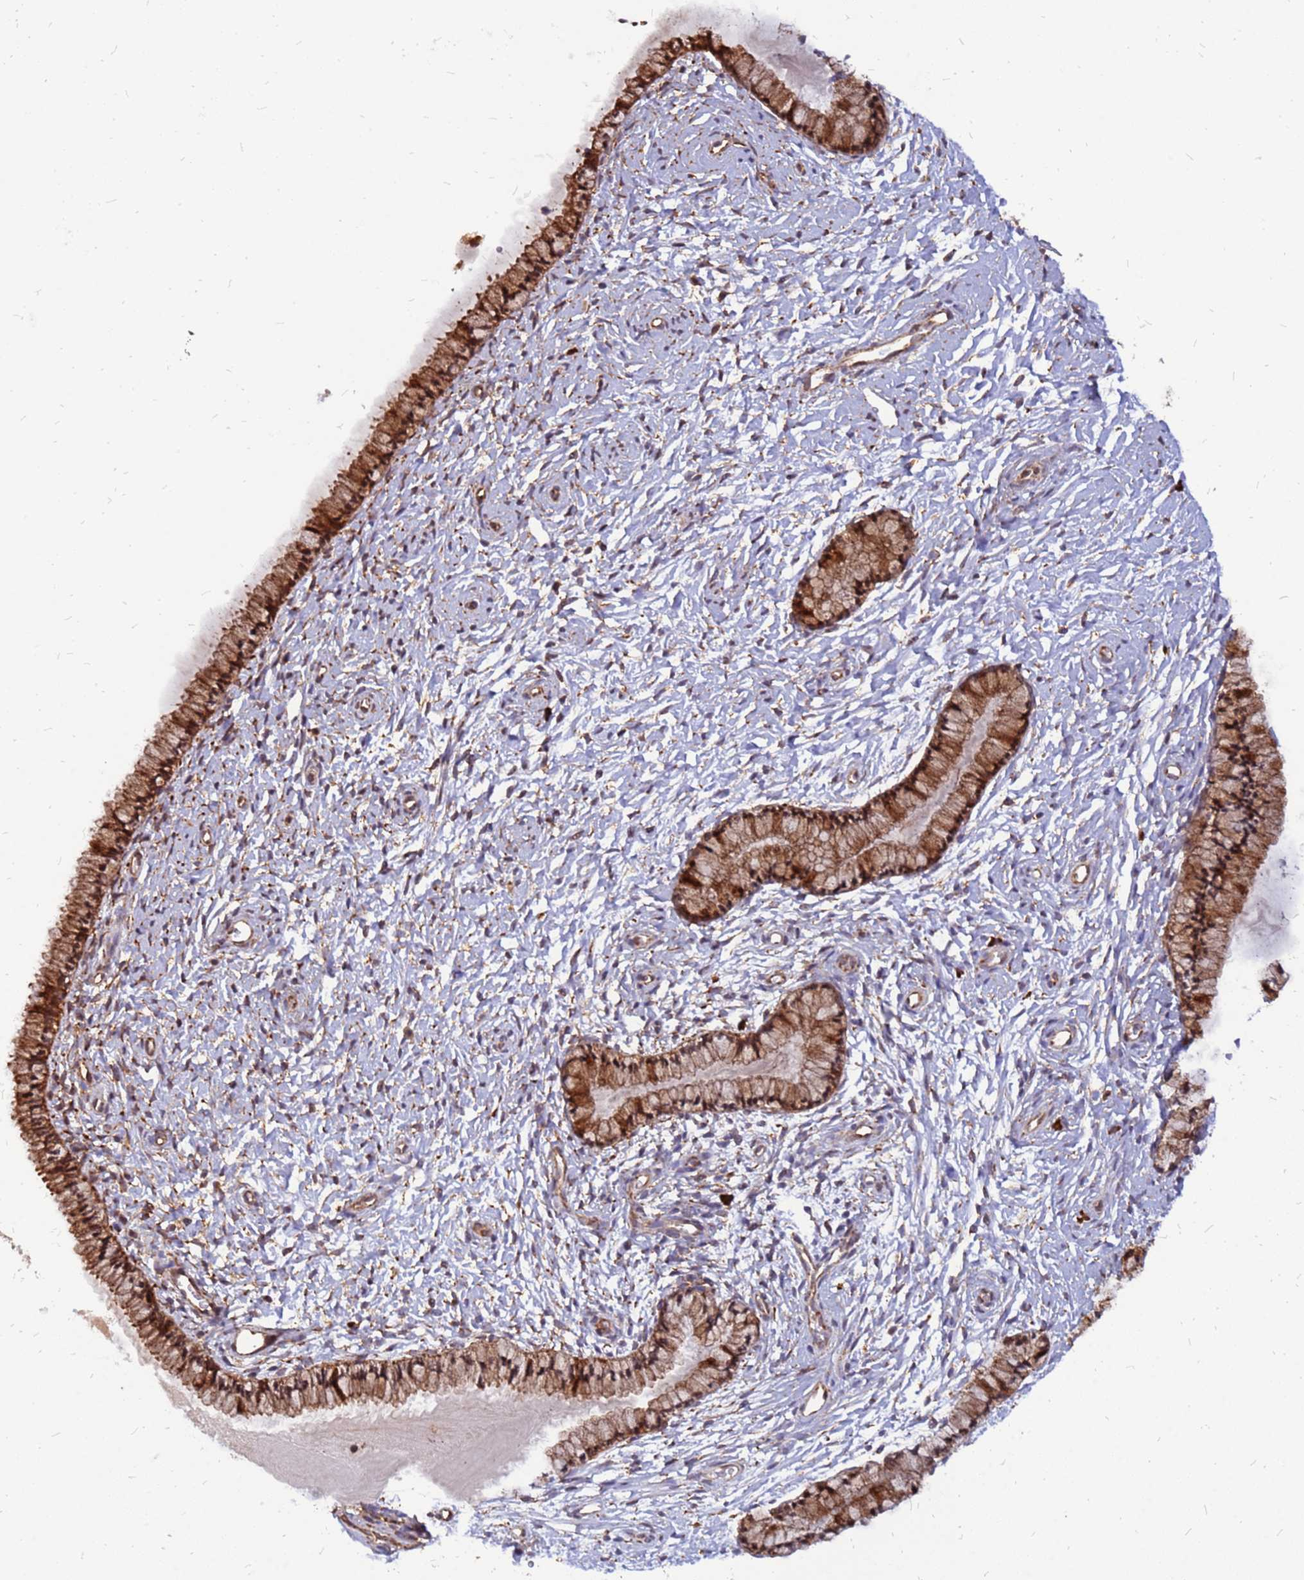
{"staining": {"intensity": "strong", "quantity": ">75%", "location": "cytoplasmic/membranous"}, "tissue": "cervix", "cell_type": "Glandular cells", "image_type": "normal", "snomed": [{"axis": "morphology", "description": "Normal tissue, NOS"}, {"axis": "topography", "description": "Cervix"}], "caption": "Immunohistochemical staining of benign cervix displays >75% levels of strong cytoplasmic/membranous protein staining in approximately >75% of glandular cells. (IHC, brightfield microscopy, high magnification).", "gene": "RPL8", "patient": {"sex": "female", "age": 33}}